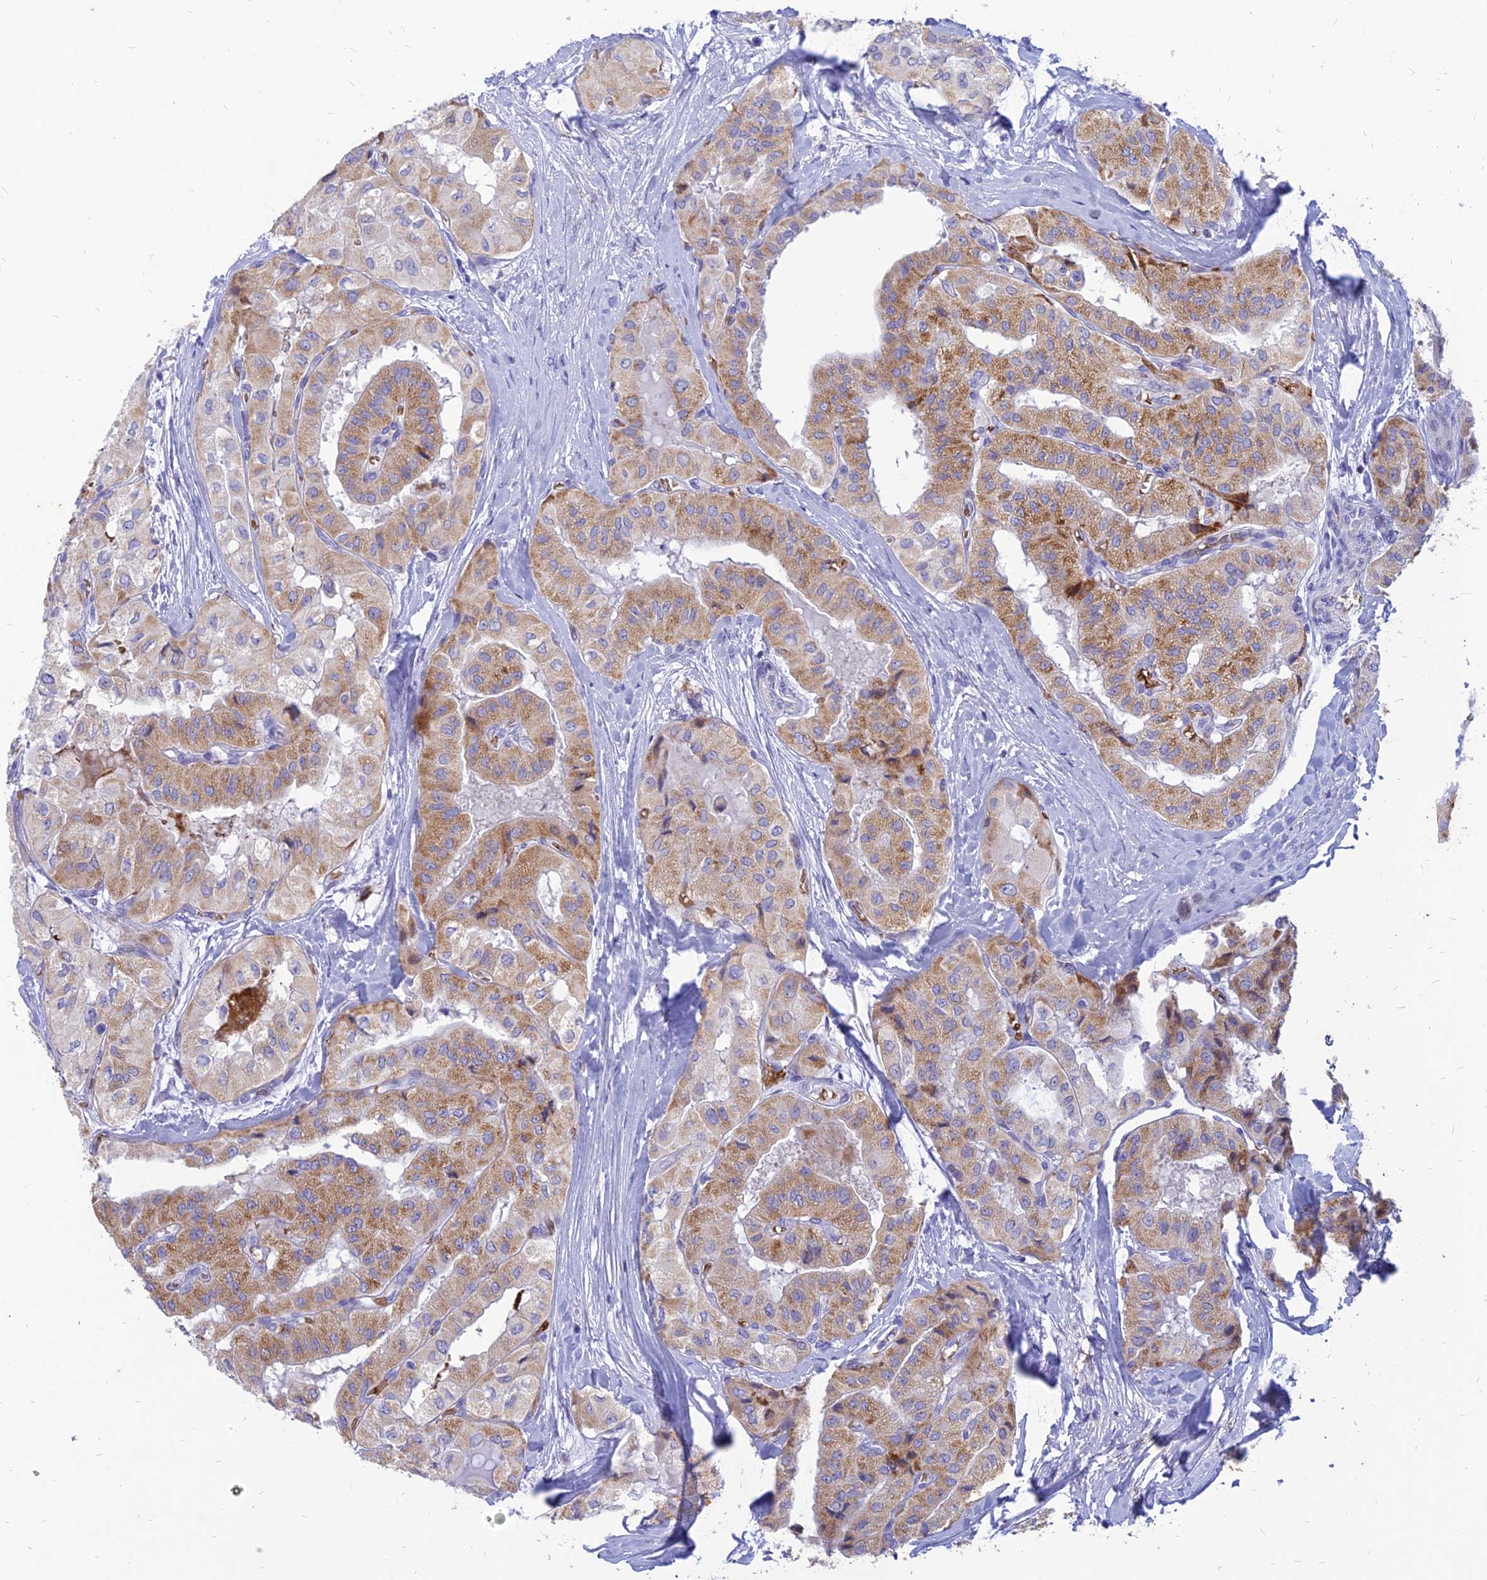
{"staining": {"intensity": "moderate", "quantity": "25%-75%", "location": "cytoplasmic/membranous"}, "tissue": "thyroid cancer", "cell_type": "Tumor cells", "image_type": "cancer", "snomed": [{"axis": "morphology", "description": "Papillary adenocarcinoma, NOS"}, {"axis": "topography", "description": "Thyroid gland"}], "caption": "Human thyroid cancer stained with a brown dye displays moderate cytoplasmic/membranous positive staining in approximately 25%-75% of tumor cells.", "gene": "HHAT", "patient": {"sex": "female", "age": 59}}